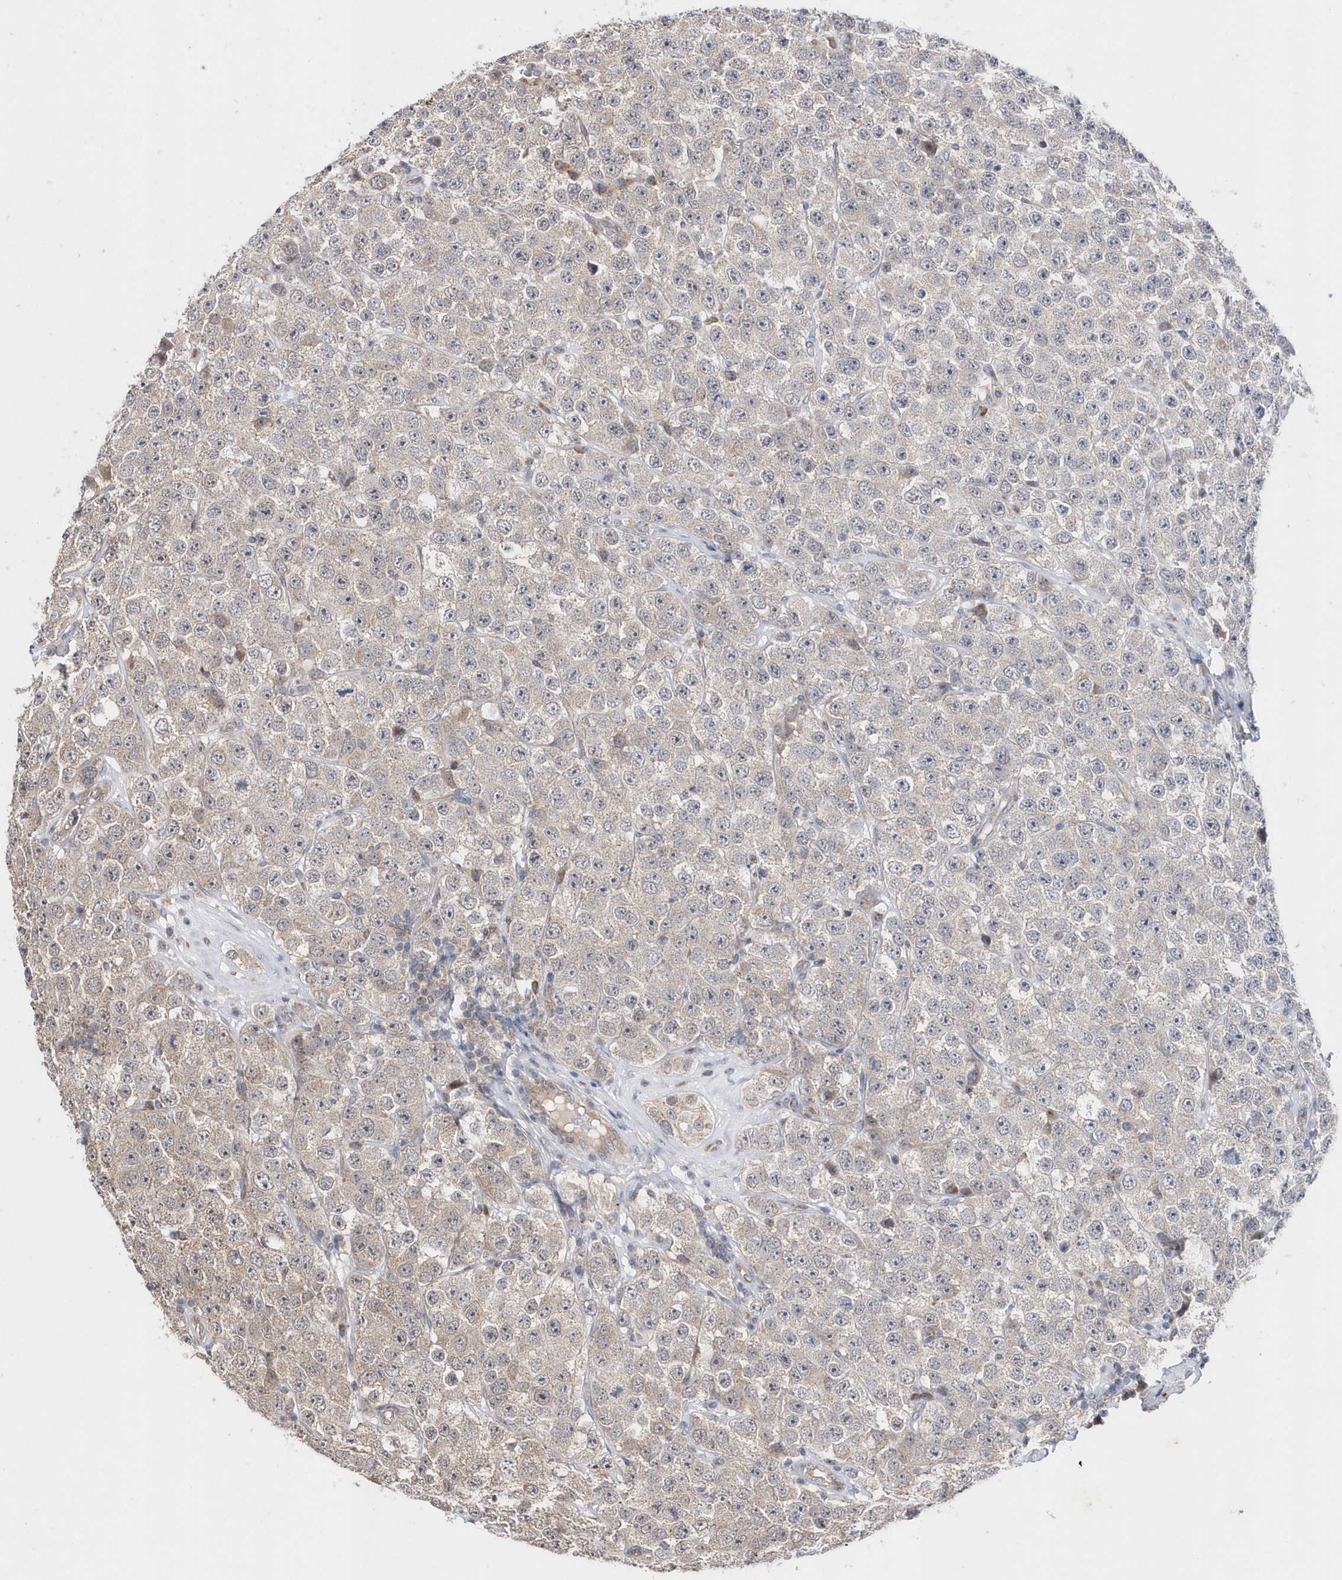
{"staining": {"intensity": "weak", "quantity": "25%-75%", "location": "cytoplasmic/membranous"}, "tissue": "testis cancer", "cell_type": "Tumor cells", "image_type": "cancer", "snomed": [{"axis": "morphology", "description": "Seminoma, NOS"}, {"axis": "topography", "description": "Testis"}], "caption": "An IHC micrograph of neoplastic tissue is shown. Protein staining in brown shows weak cytoplasmic/membranous positivity in testis cancer within tumor cells. (Brightfield microscopy of DAB IHC at high magnification).", "gene": "DALRD3", "patient": {"sex": "male", "age": 28}}